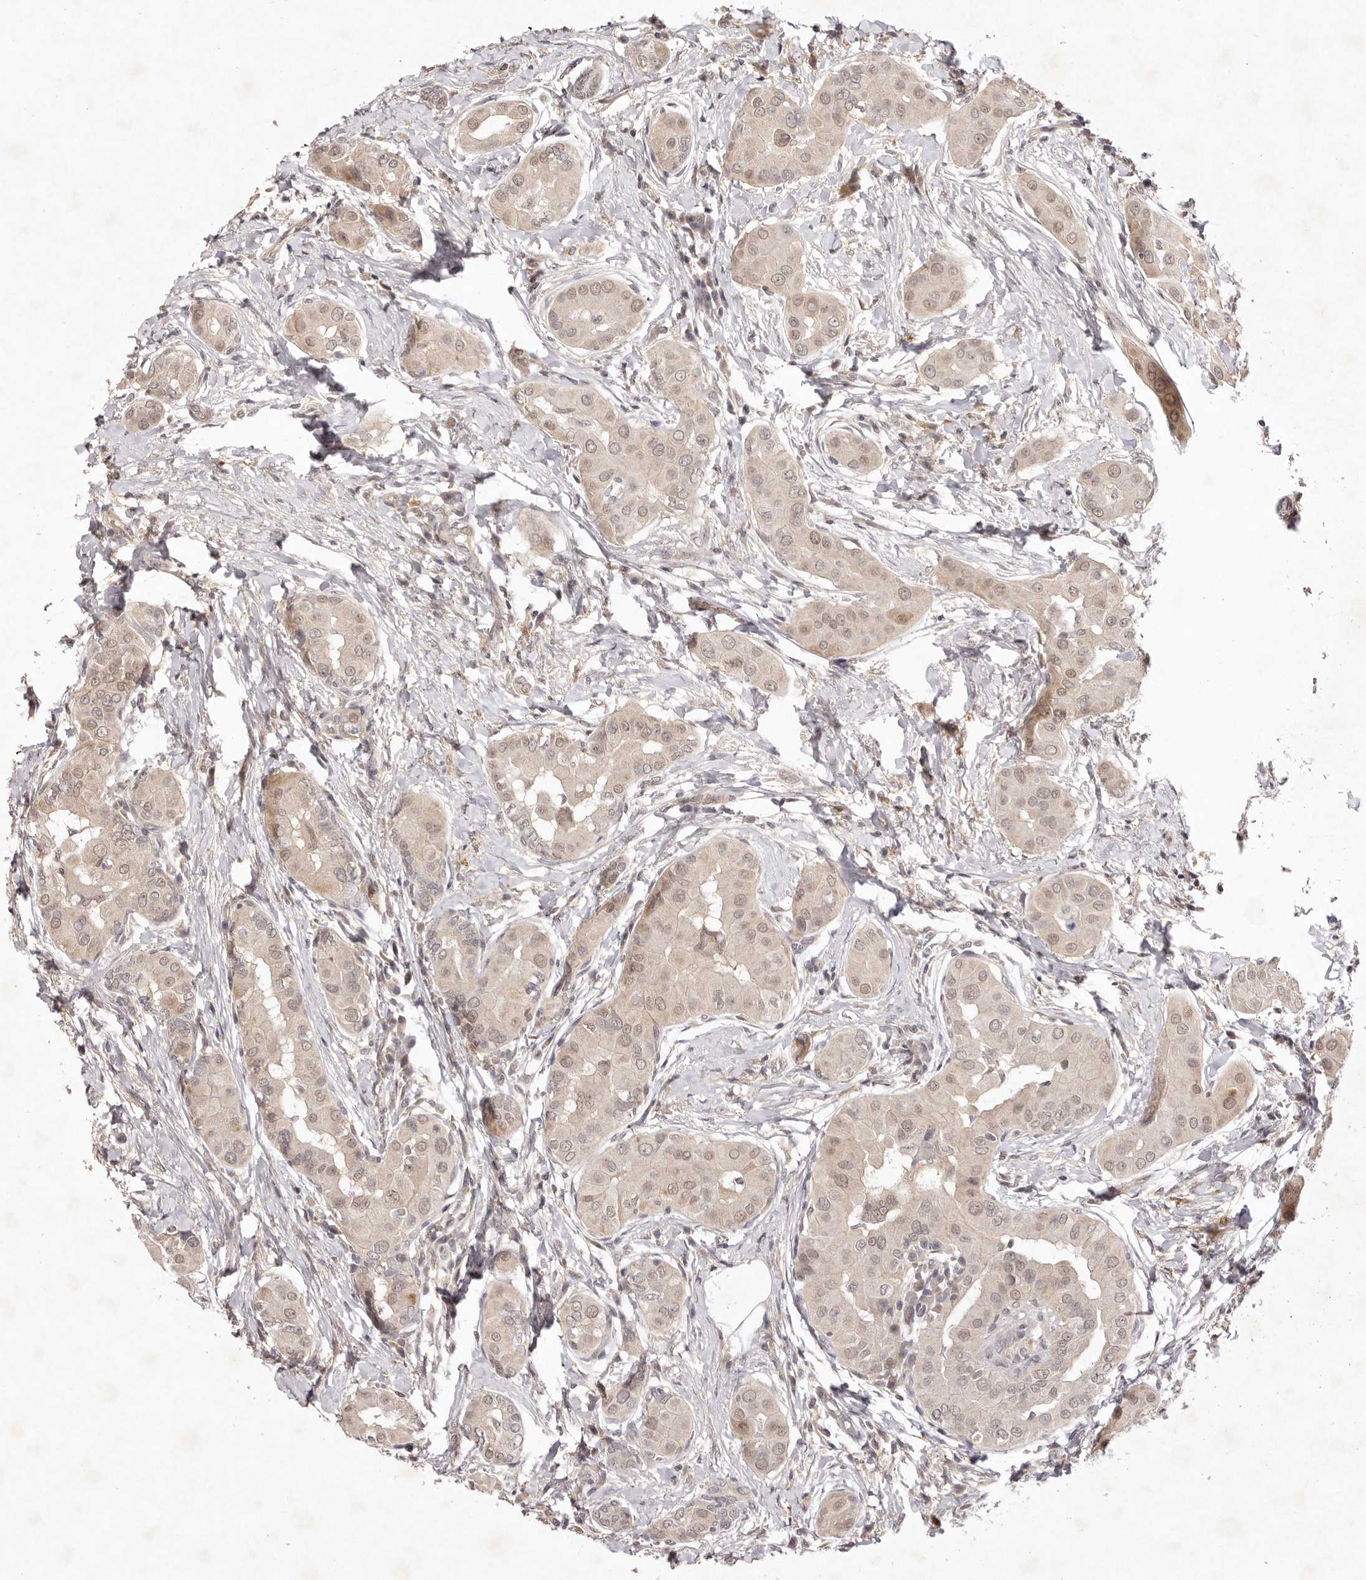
{"staining": {"intensity": "weak", "quantity": ">75%", "location": "nuclear"}, "tissue": "thyroid cancer", "cell_type": "Tumor cells", "image_type": "cancer", "snomed": [{"axis": "morphology", "description": "Papillary adenocarcinoma, NOS"}, {"axis": "topography", "description": "Thyroid gland"}], "caption": "Brown immunohistochemical staining in thyroid cancer demonstrates weak nuclear positivity in approximately >75% of tumor cells.", "gene": "BUD31", "patient": {"sex": "male", "age": 33}}